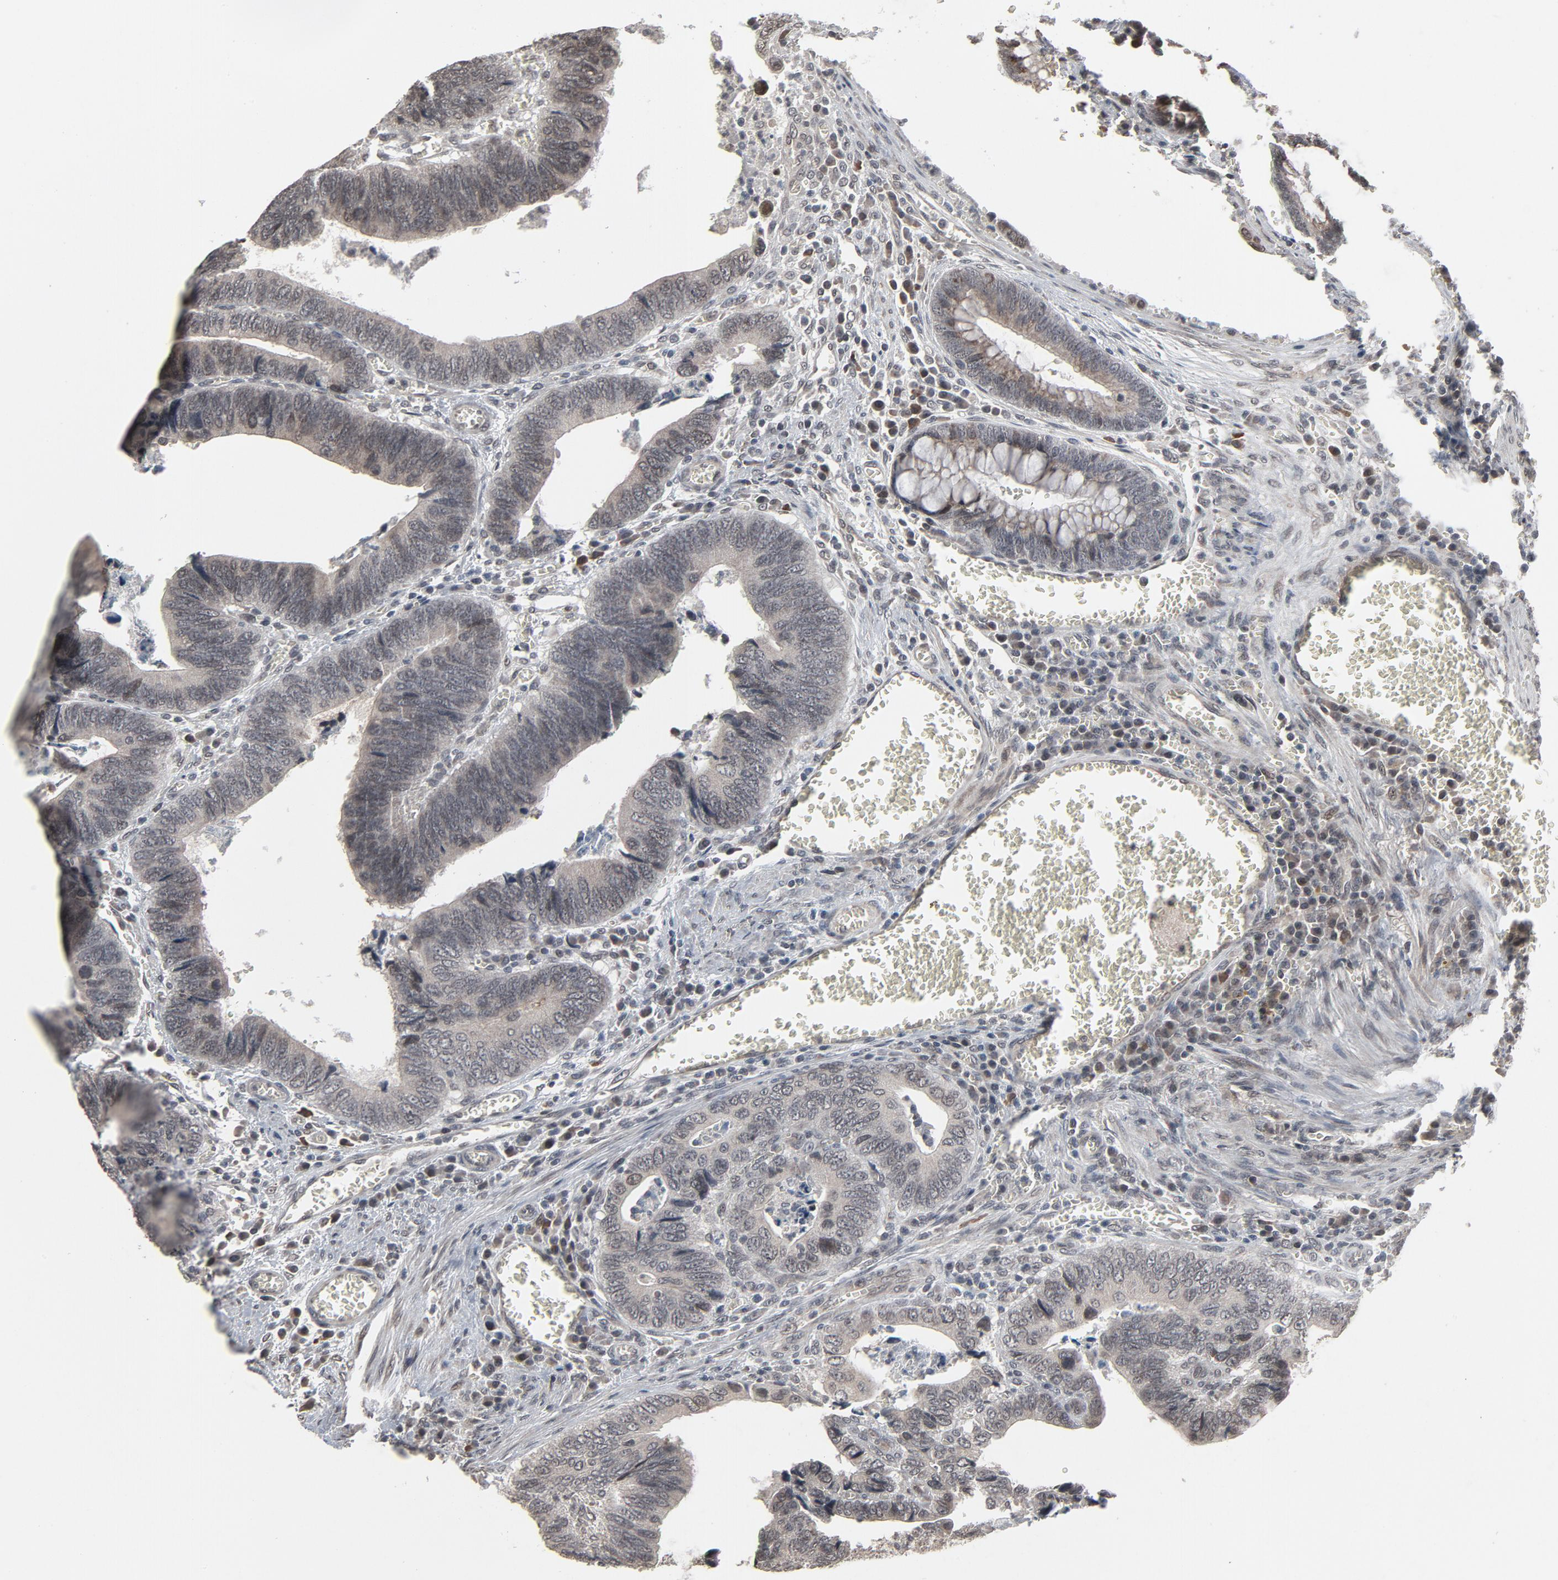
{"staining": {"intensity": "weak", "quantity": "25%-75%", "location": "cytoplasmic/membranous,nuclear"}, "tissue": "colorectal cancer", "cell_type": "Tumor cells", "image_type": "cancer", "snomed": [{"axis": "morphology", "description": "Adenocarcinoma, NOS"}, {"axis": "topography", "description": "Colon"}], "caption": "Immunohistochemical staining of colorectal adenocarcinoma displays low levels of weak cytoplasmic/membranous and nuclear positivity in approximately 25%-75% of tumor cells.", "gene": "POM121", "patient": {"sex": "male", "age": 72}}